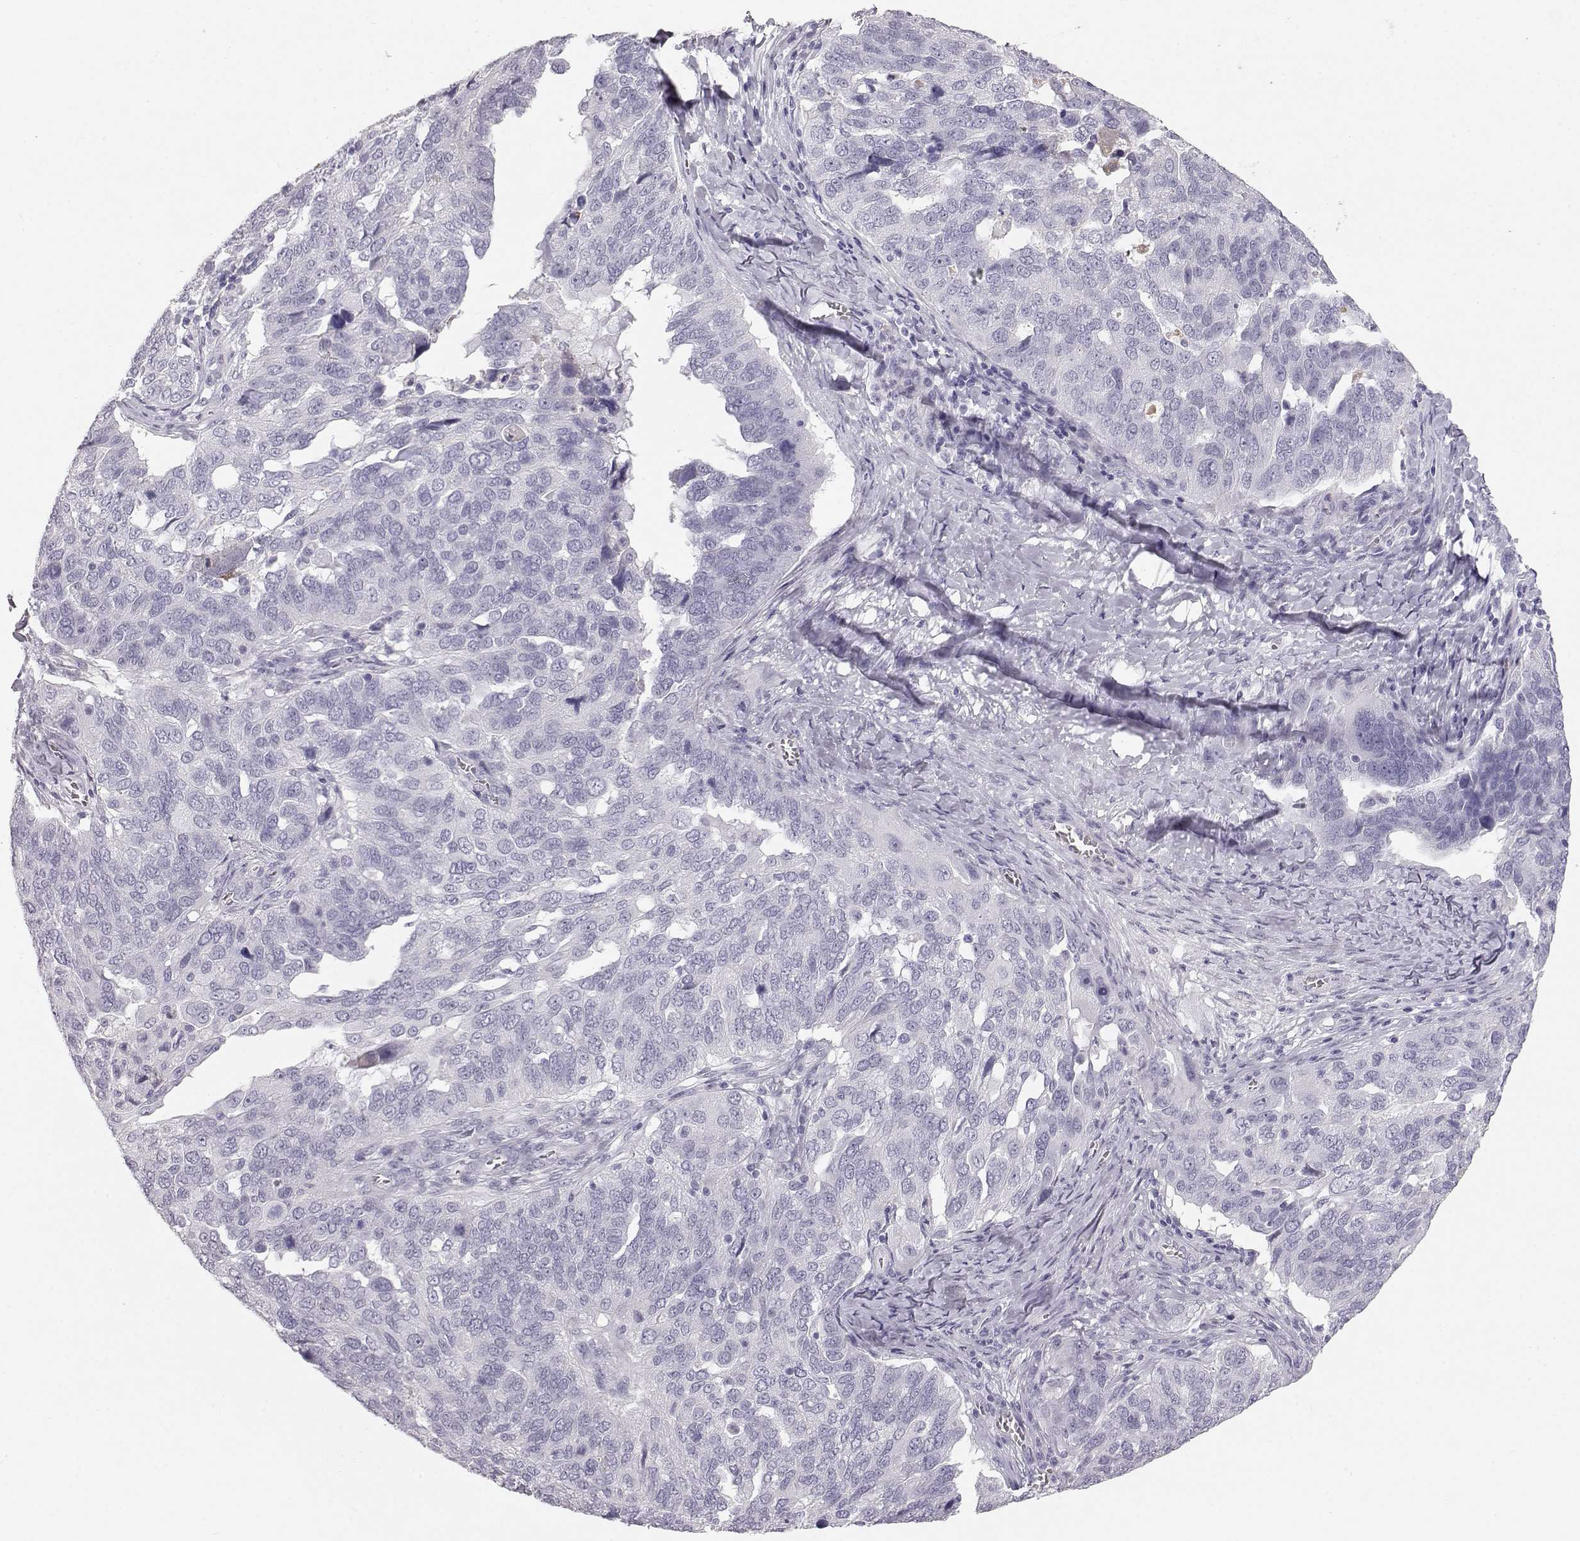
{"staining": {"intensity": "negative", "quantity": "none", "location": "none"}, "tissue": "ovarian cancer", "cell_type": "Tumor cells", "image_type": "cancer", "snomed": [{"axis": "morphology", "description": "Carcinoma, endometroid"}, {"axis": "topography", "description": "Soft tissue"}, {"axis": "topography", "description": "Ovary"}], "caption": "Tumor cells are negative for protein expression in human endometroid carcinoma (ovarian).", "gene": "KRTAP16-1", "patient": {"sex": "female", "age": 52}}